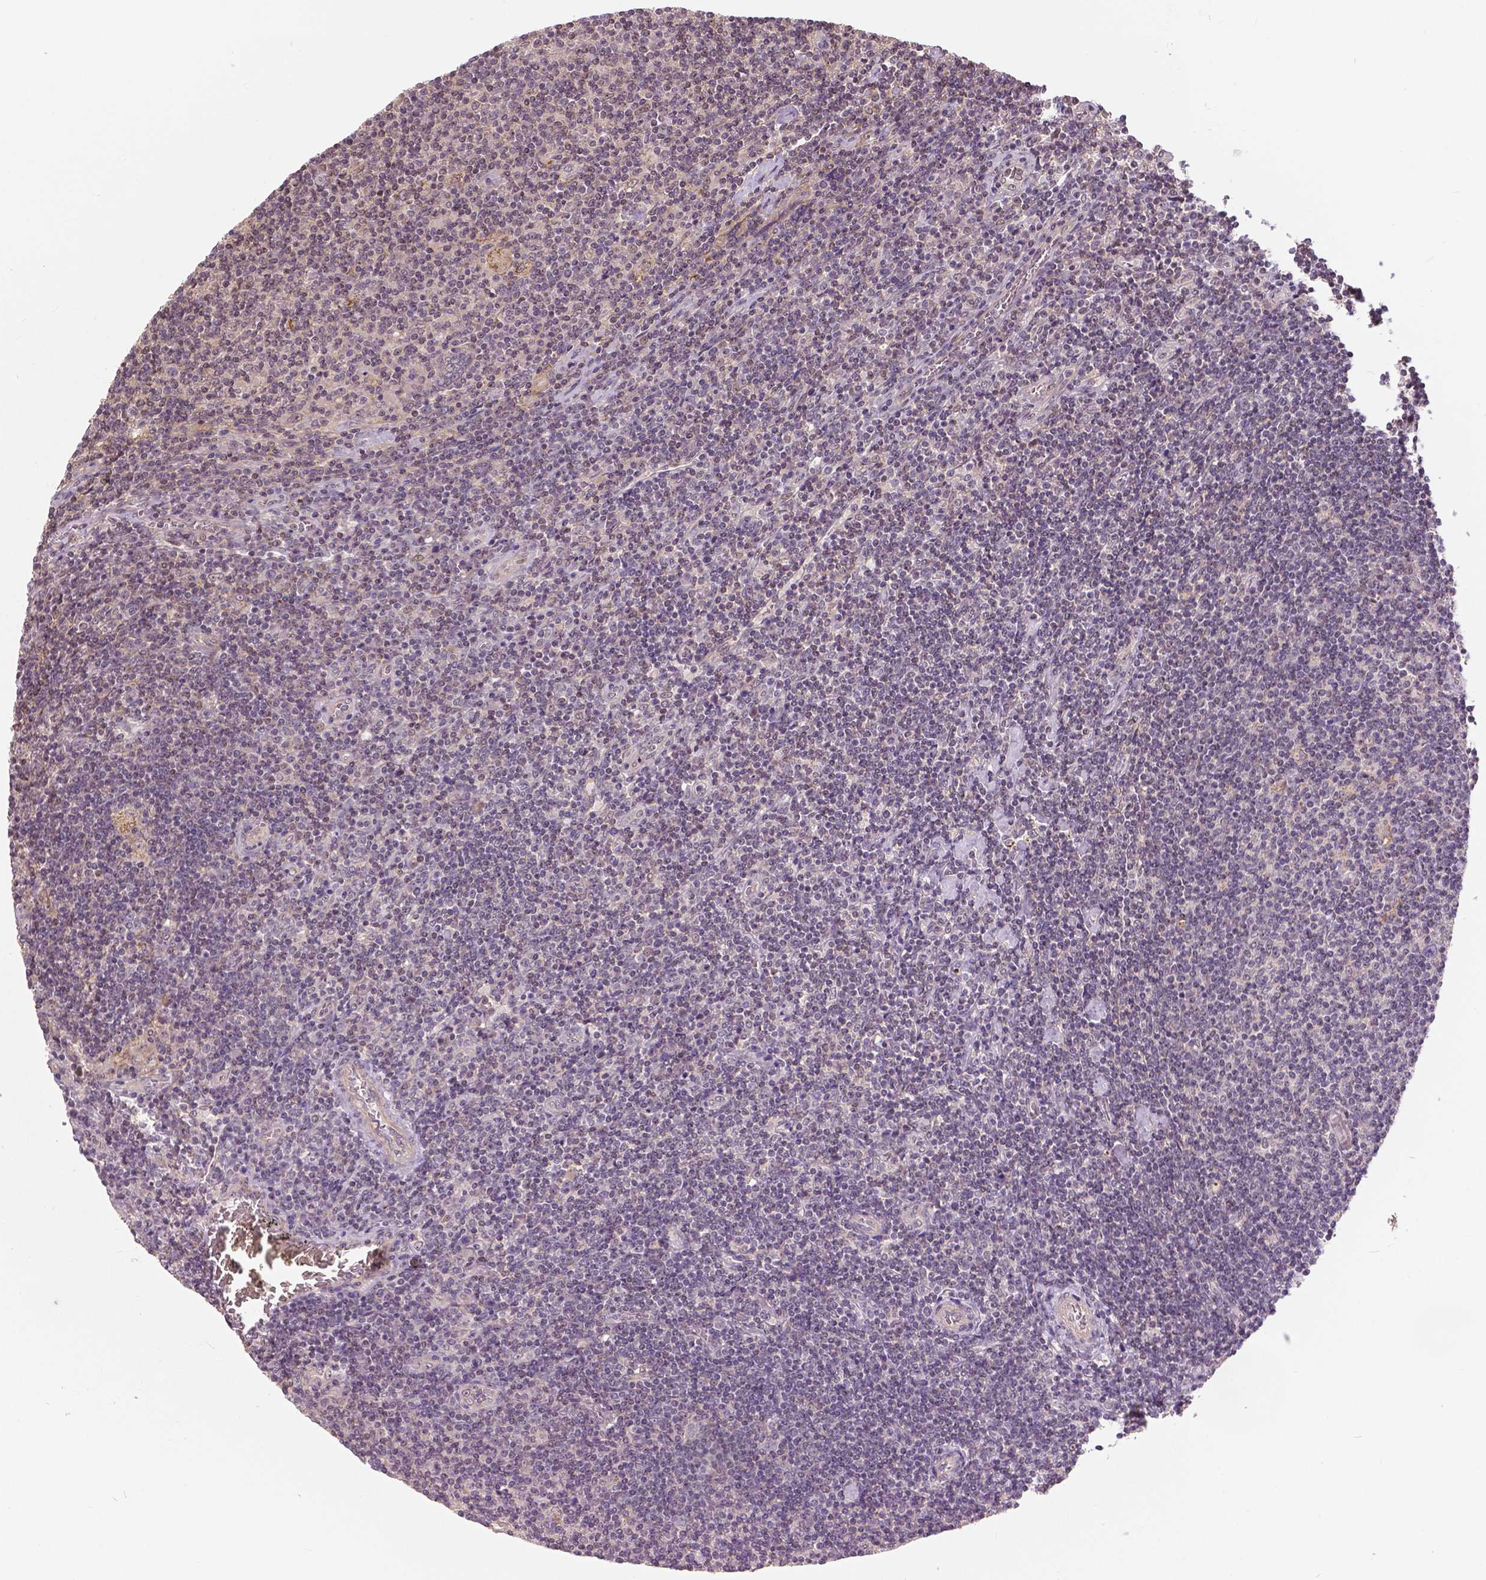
{"staining": {"intensity": "negative", "quantity": "none", "location": "none"}, "tissue": "lymphoma", "cell_type": "Tumor cells", "image_type": "cancer", "snomed": [{"axis": "morphology", "description": "Hodgkin's disease, NOS"}, {"axis": "topography", "description": "Lymph node"}], "caption": "The photomicrograph demonstrates no significant staining in tumor cells of lymphoma.", "gene": "ANXA13", "patient": {"sex": "male", "age": 40}}